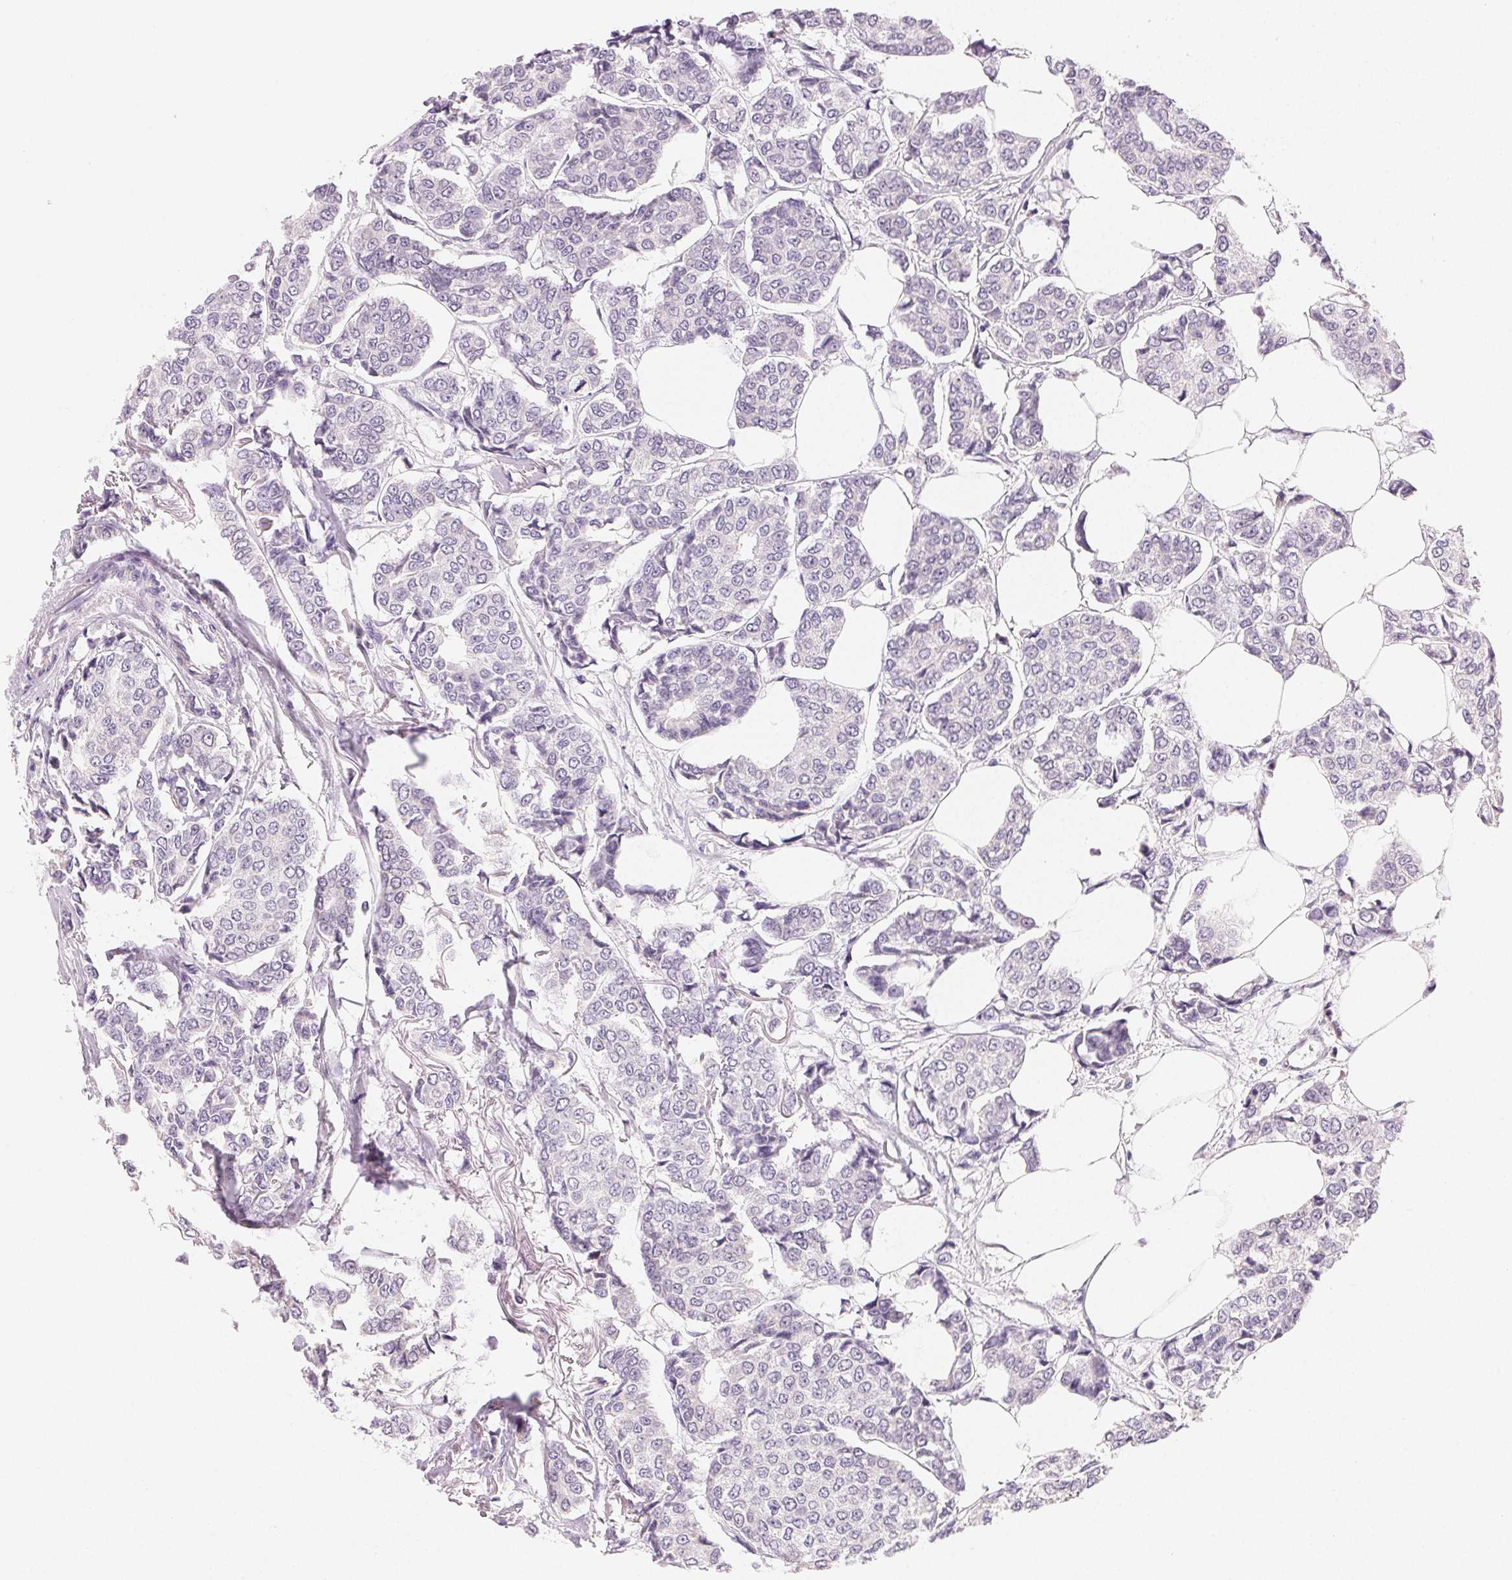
{"staining": {"intensity": "negative", "quantity": "none", "location": "none"}, "tissue": "breast cancer", "cell_type": "Tumor cells", "image_type": "cancer", "snomed": [{"axis": "morphology", "description": "Duct carcinoma"}, {"axis": "topography", "description": "Breast"}], "caption": "Breast cancer (infiltrating ductal carcinoma) was stained to show a protein in brown. There is no significant positivity in tumor cells. (IHC, brightfield microscopy, high magnification).", "gene": "MYBL1", "patient": {"sex": "female", "age": 94}}